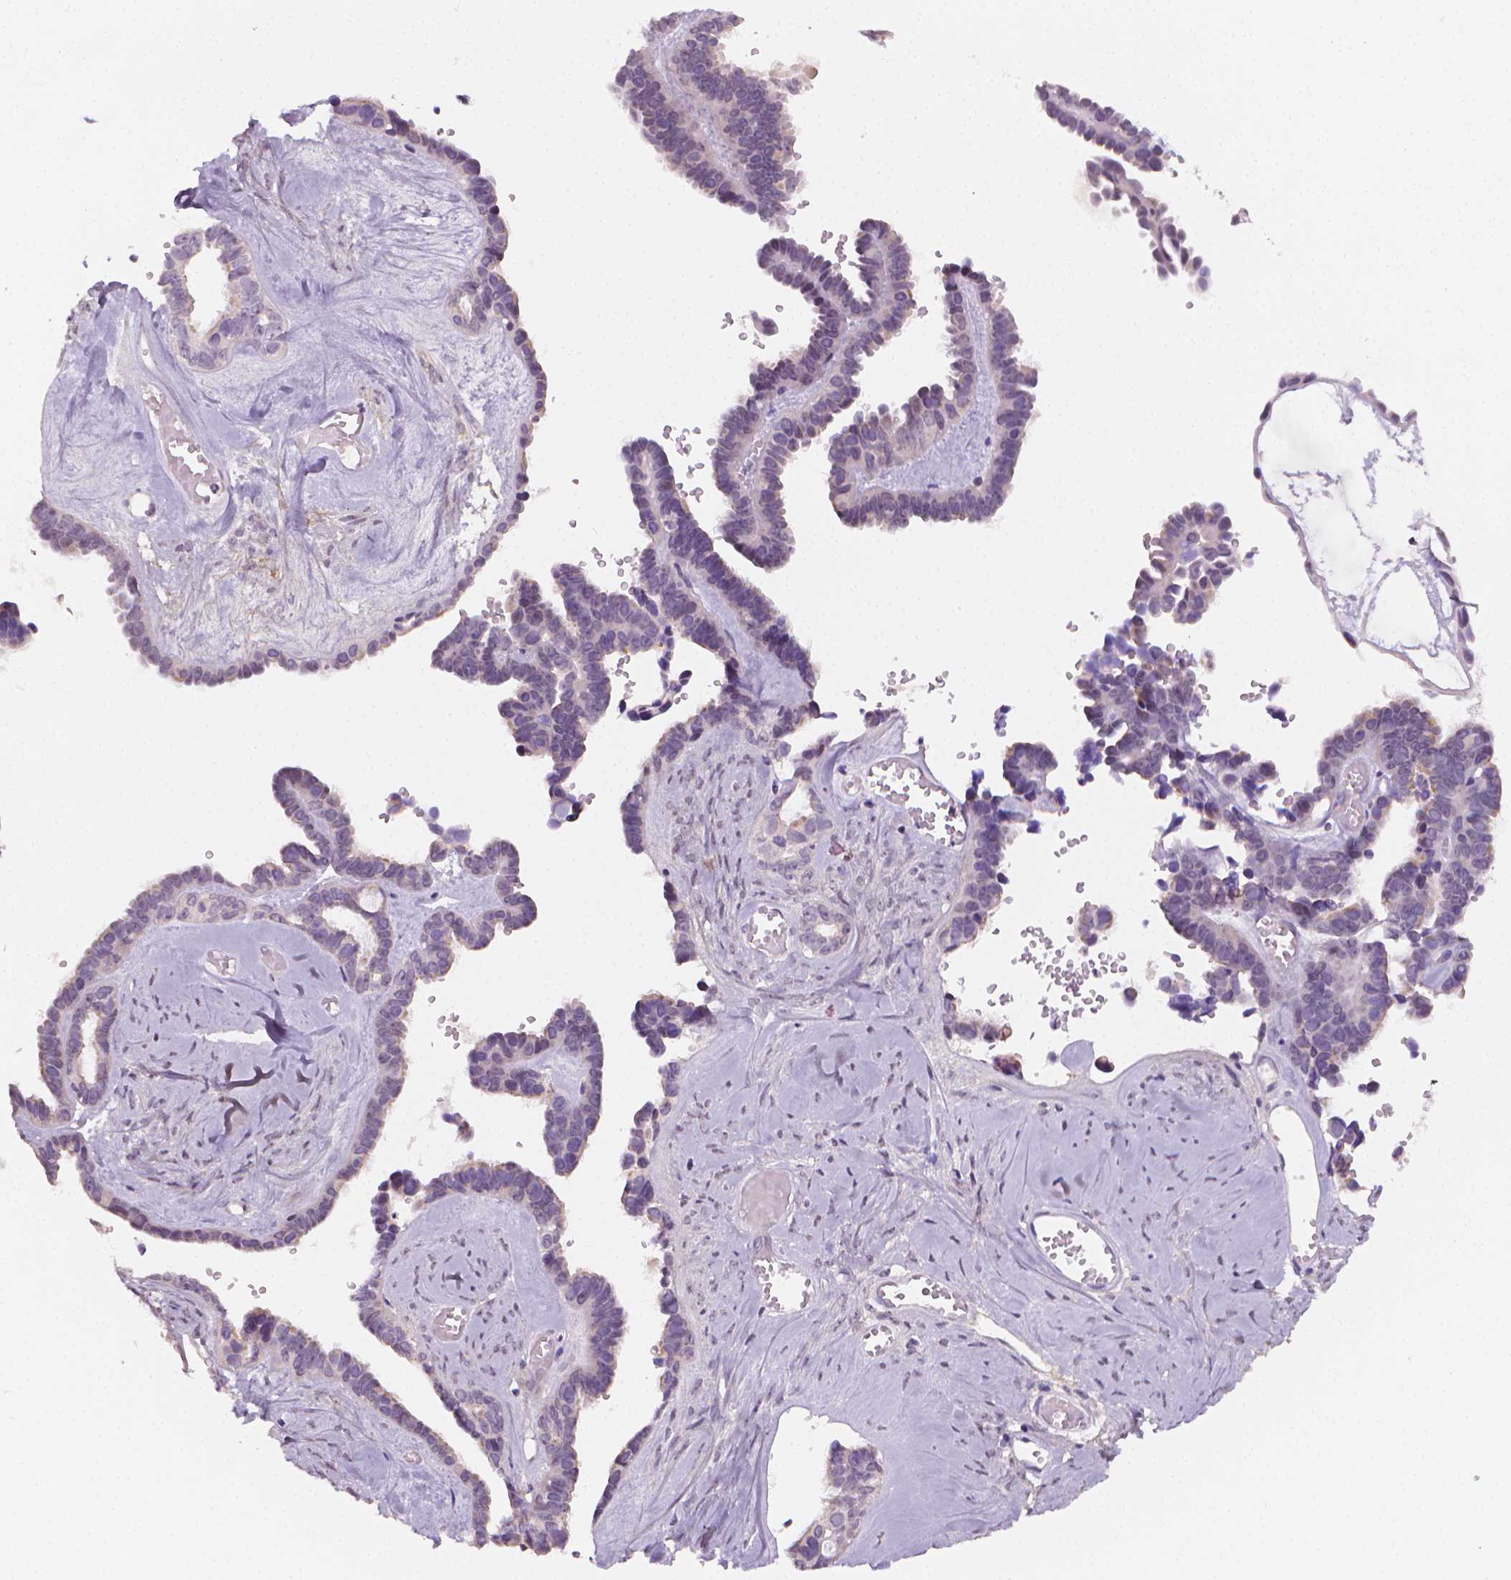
{"staining": {"intensity": "negative", "quantity": "none", "location": "none"}, "tissue": "ovarian cancer", "cell_type": "Tumor cells", "image_type": "cancer", "snomed": [{"axis": "morphology", "description": "Cystadenocarcinoma, serous, NOS"}, {"axis": "topography", "description": "Ovary"}], "caption": "Immunohistochemistry (IHC) photomicrograph of neoplastic tissue: human ovarian serous cystadenocarcinoma stained with DAB reveals no significant protein staining in tumor cells.", "gene": "NCAN", "patient": {"sex": "female", "age": 69}}